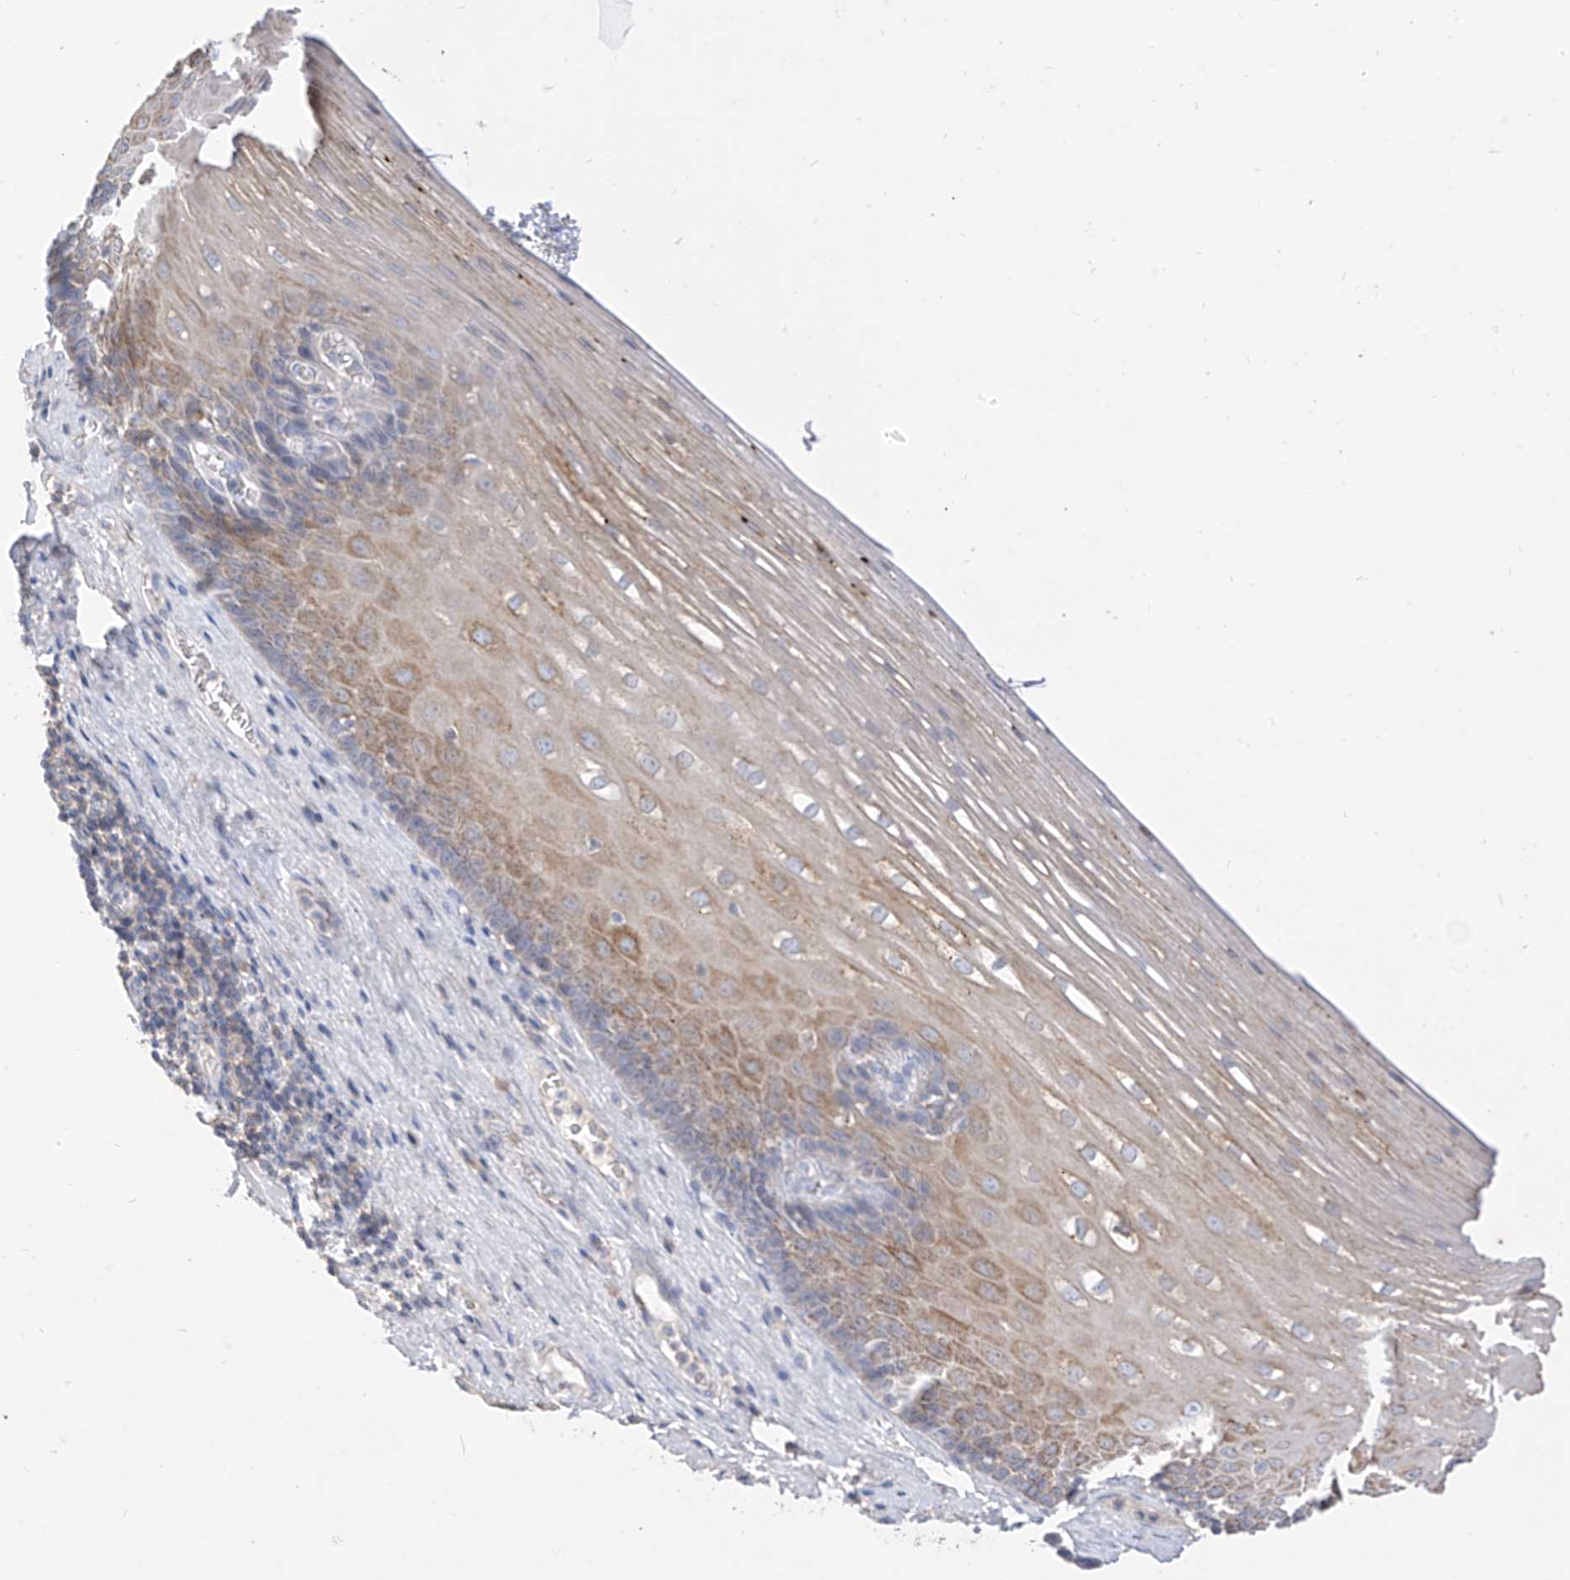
{"staining": {"intensity": "moderate", "quantity": "25%-75%", "location": "cytoplasmic/membranous"}, "tissue": "esophagus", "cell_type": "Squamous epithelial cells", "image_type": "normal", "snomed": [{"axis": "morphology", "description": "Normal tissue, NOS"}, {"axis": "topography", "description": "Esophagus"}], "caption": "A high-resolution micrograph shows IHC staining of normal esophagus, which demonstrates moderate cytoplasmic/membranous positivity in approximately 25%-75% of squamous epithelial cells. The staining is performed using DAB (3,3'-diaminobenzidine) brown chromogen to label protein expression. The nuclei are counter-stained blue using hematoxylin.", "gene": "RASA2", "patient": {"sex": "male", "age": 62}}